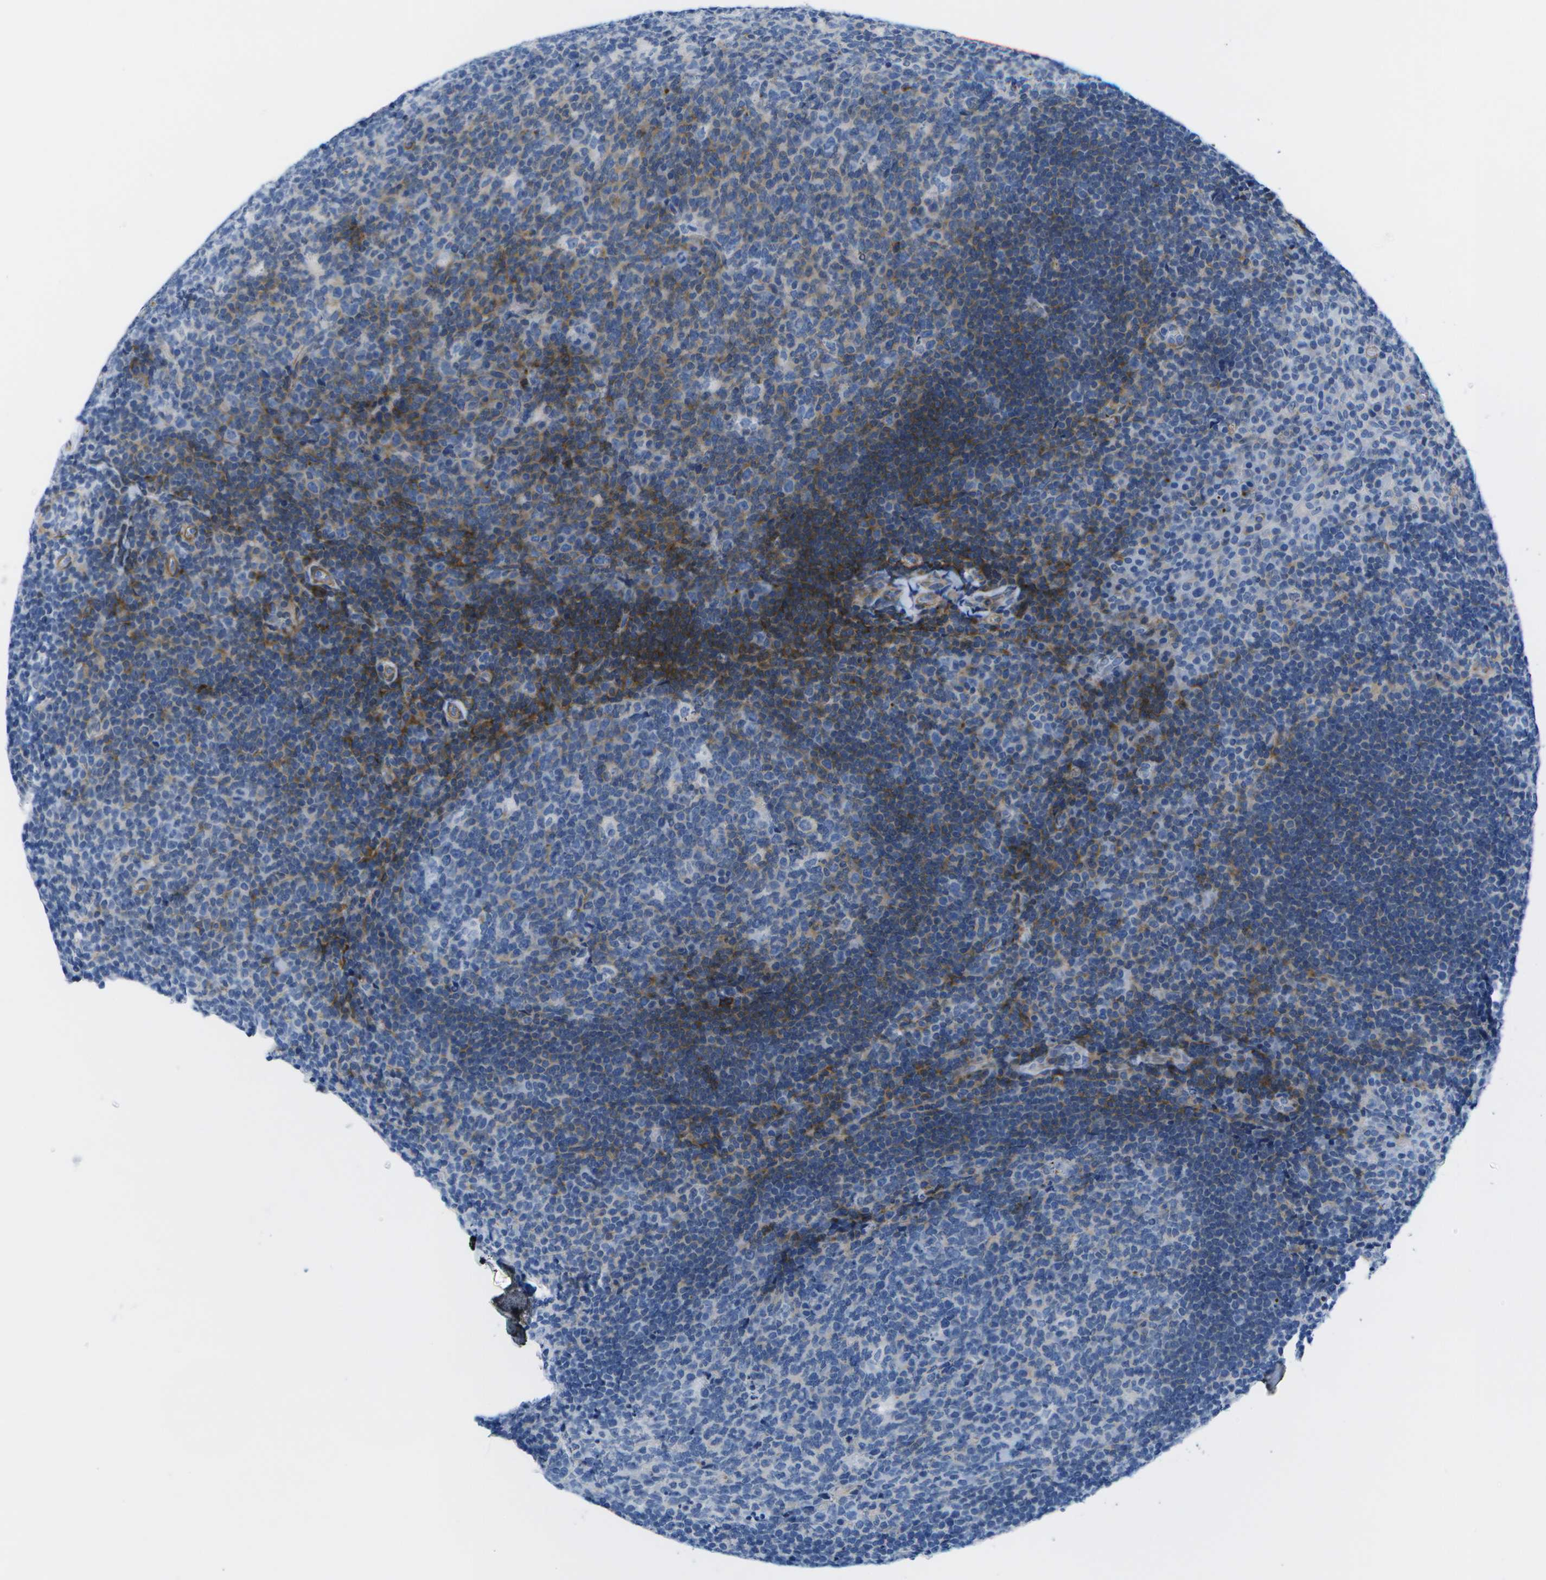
{"staining": {"intensity": "weak", "quantity": "<25%", "location": "cytoplasmic/membranous"}, "tissue": "tonsil", "cell_type": "Germinal center cells", "image_type": "normal", "snomed": [{"axis": "morphology", "description": "Normal tissue, NOS"}, {"axis": "topography", "description": "Tonsil"}], "caption": "High magnification brightfield microscopy of unremarkable tonsil stained with DAB (brown) and counterstained with hematoxylin (blue): germinal center cells show no significant positivity.", "gene": "ADGRG6", "patient": {"sex": "male", "age": 17}}